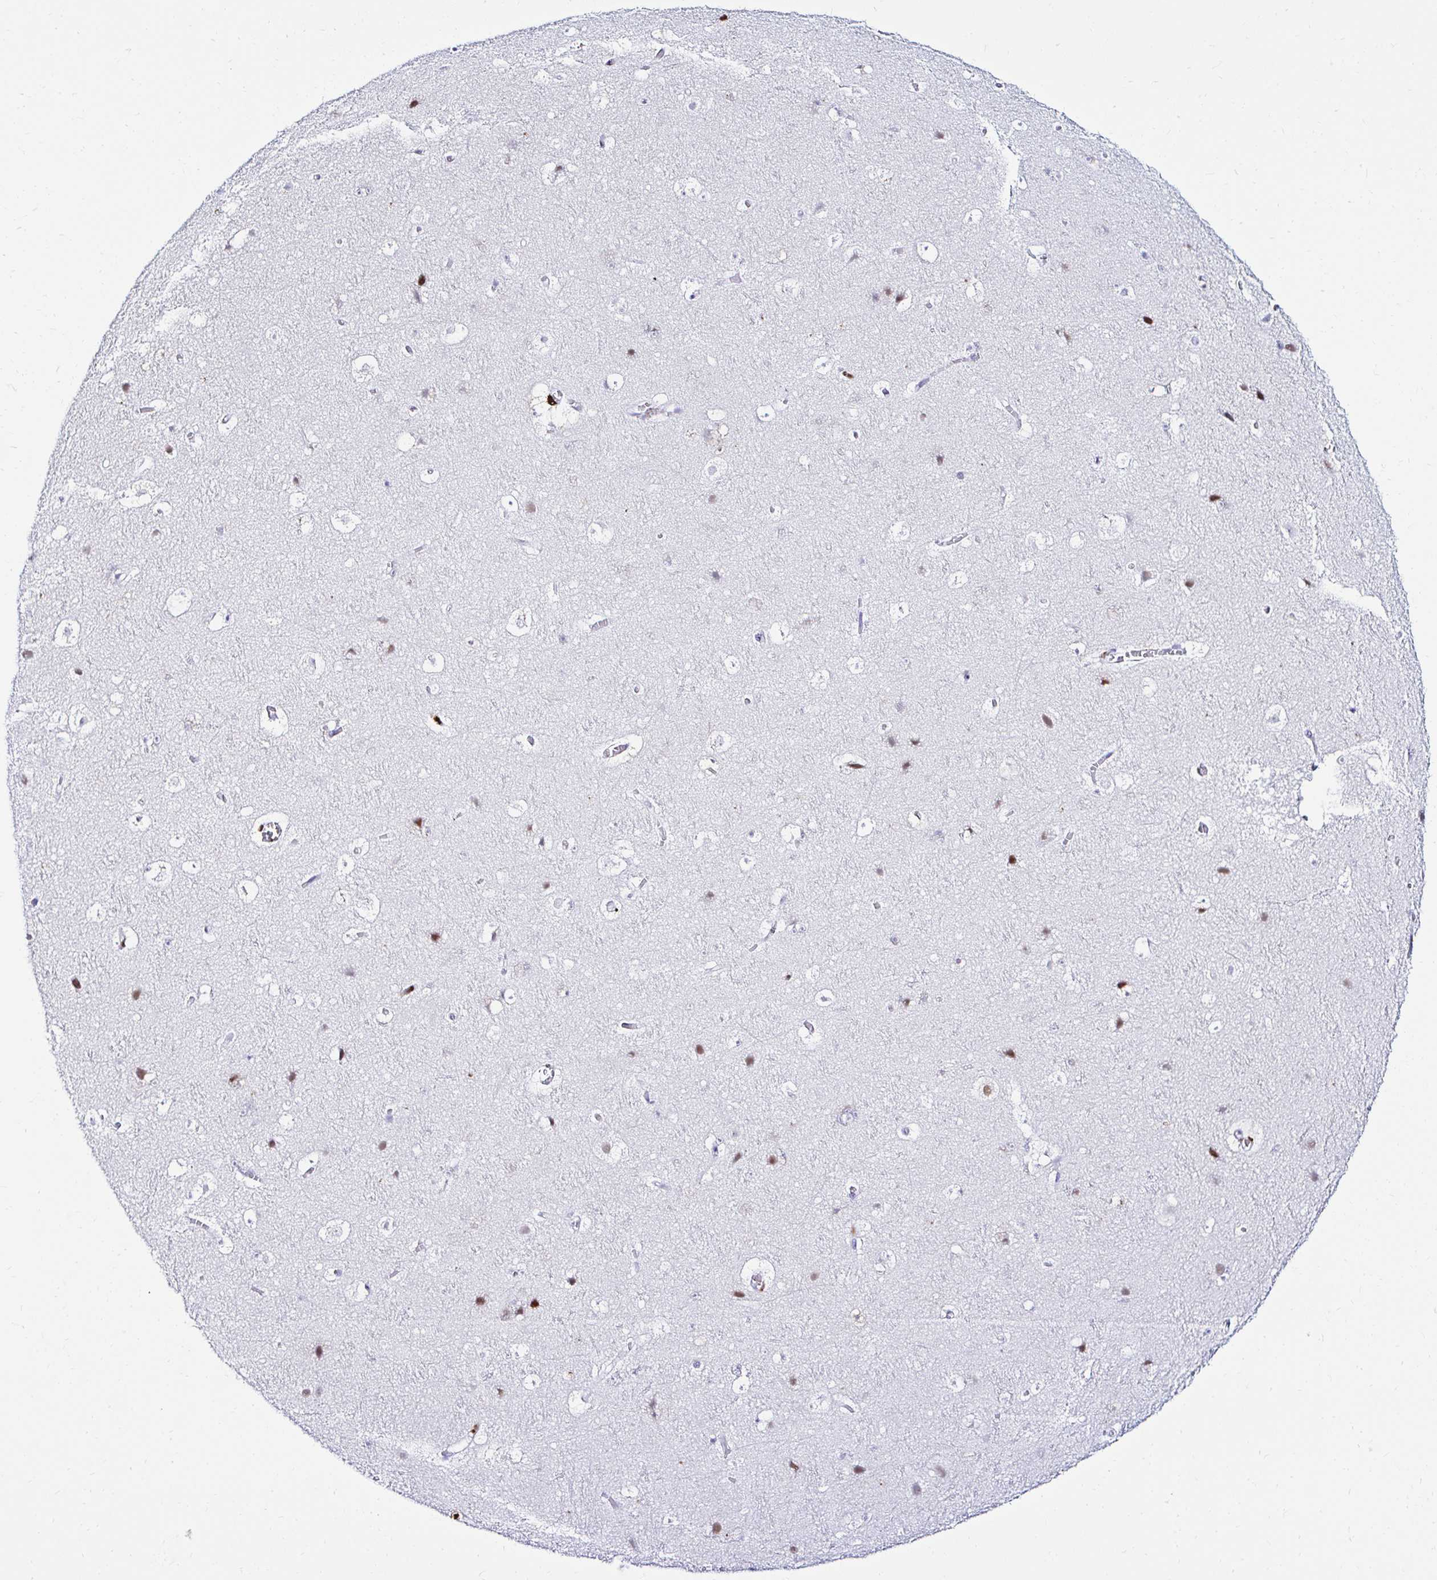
{"staining": {"intensity": "negative", "quantity": "none", "location": "none"}, "tissue": "cerebral cortex", "cell_type": "Endothelial cells", "image_type": "normal", "snomed": [{"axis": "morphology", "description": "Normal tissue, NOS"}, {"axis": "topography", "description": "Cerebral cortex"}], "caption": "DAB immunohistochemical staining of benign human cerebral cortex shows no significant staining in endothelial cells.", "gene": "CYBB", "patient": {"sex": "female", "age": 42}}